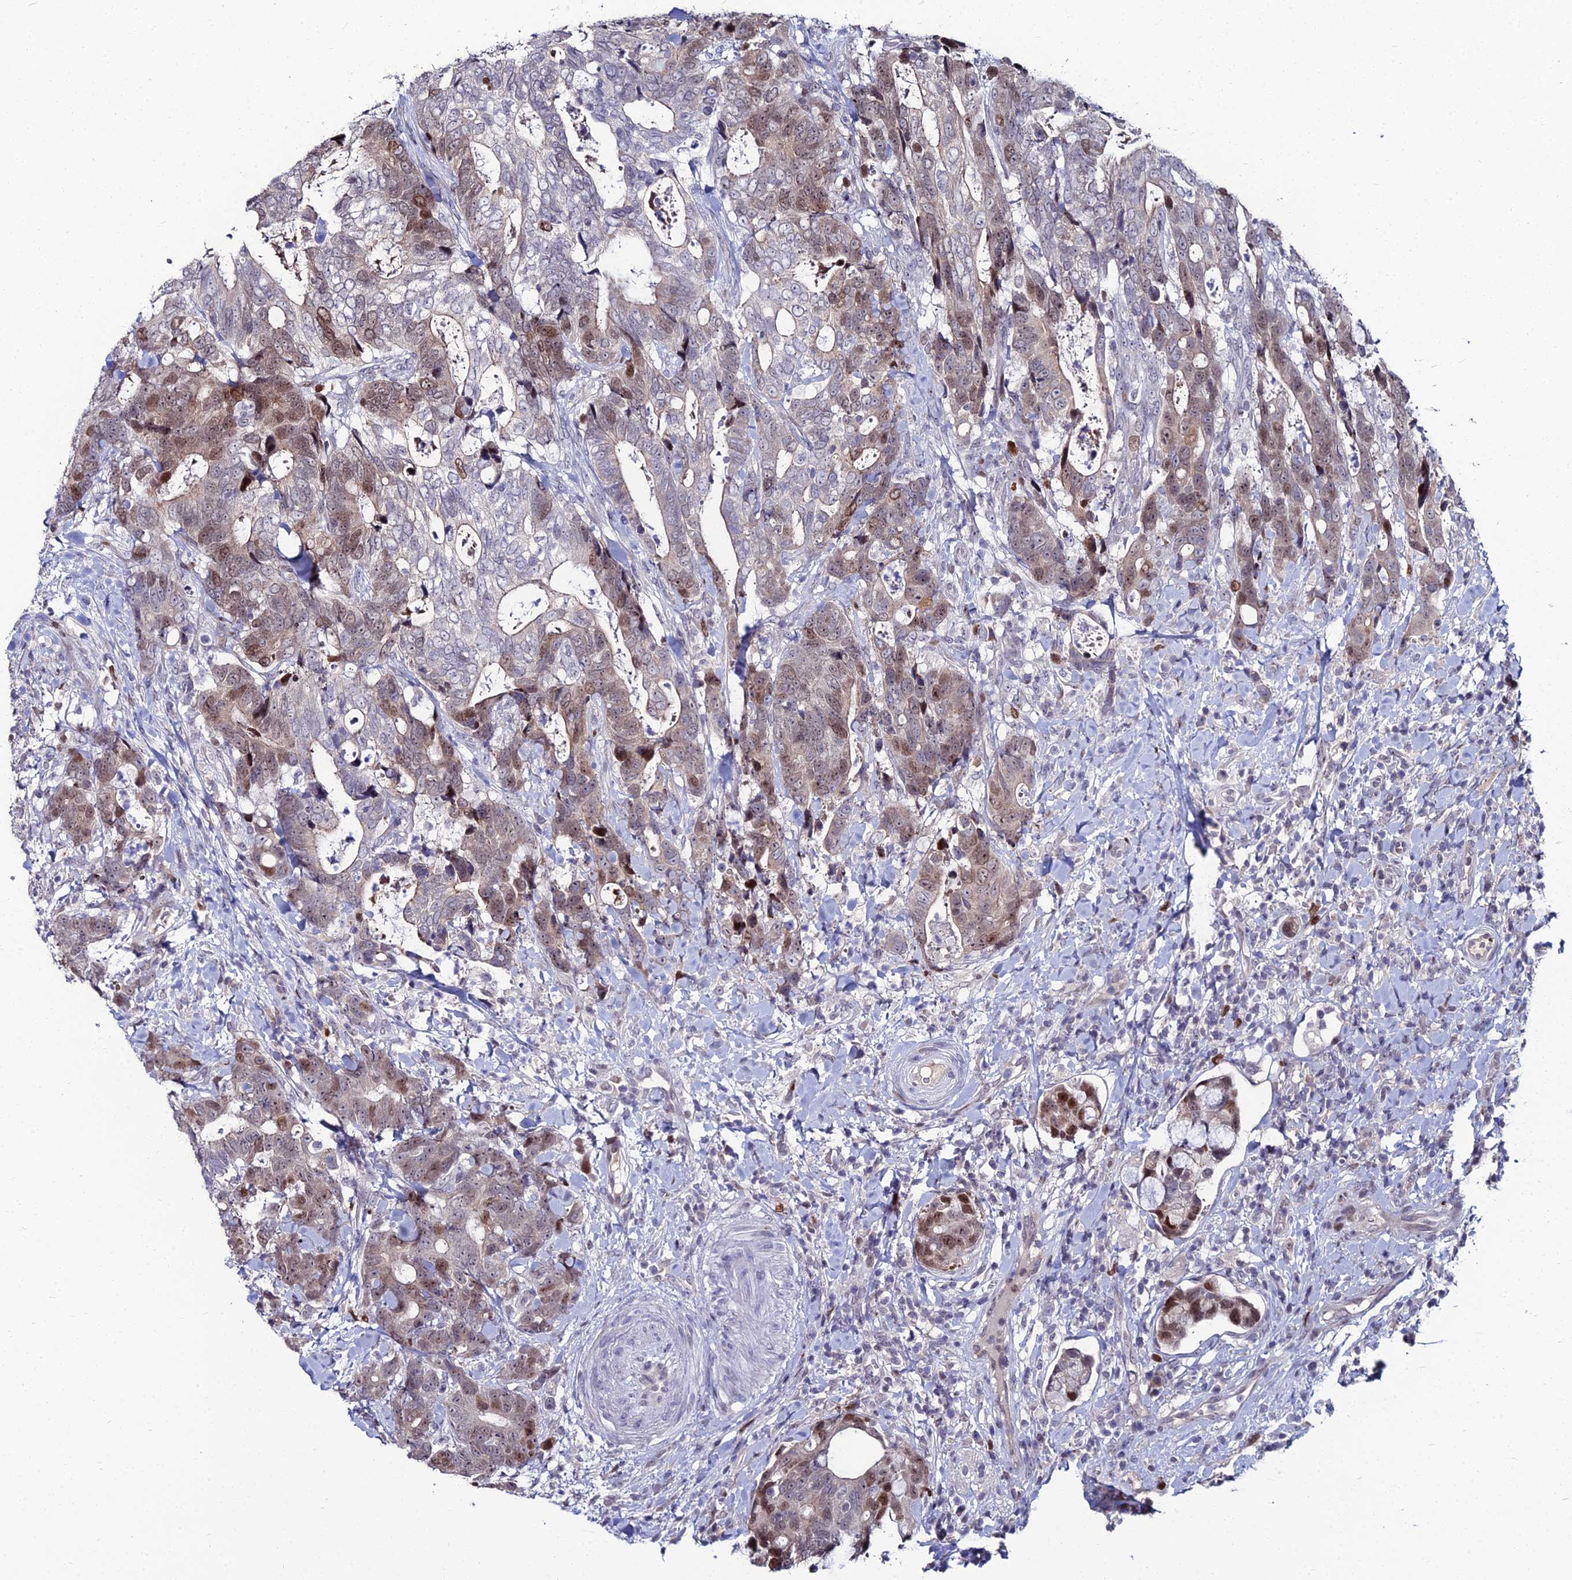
{"staining": {"intensity": "moderate", "quantity": "<25%", "location": "cytoplasmic/membranous,nuclear"}, "tissue": "colorectal cancer", "cell_type": "Tumor cells", "image_type": "cancer", "snomed": [{"axis": "morphology", "description": "Adenocarcinoma, NOS"}, {"axis": "topography", "description": "Colon"}], "caption": "Moderate cytoplasmic/membranous and nuclear expression is present in about <25% of tumor cells in colorectal cancer (adenocarcinoma).", "gene": "TAF9B", "patient": {"sex": "female", "age": 82}}